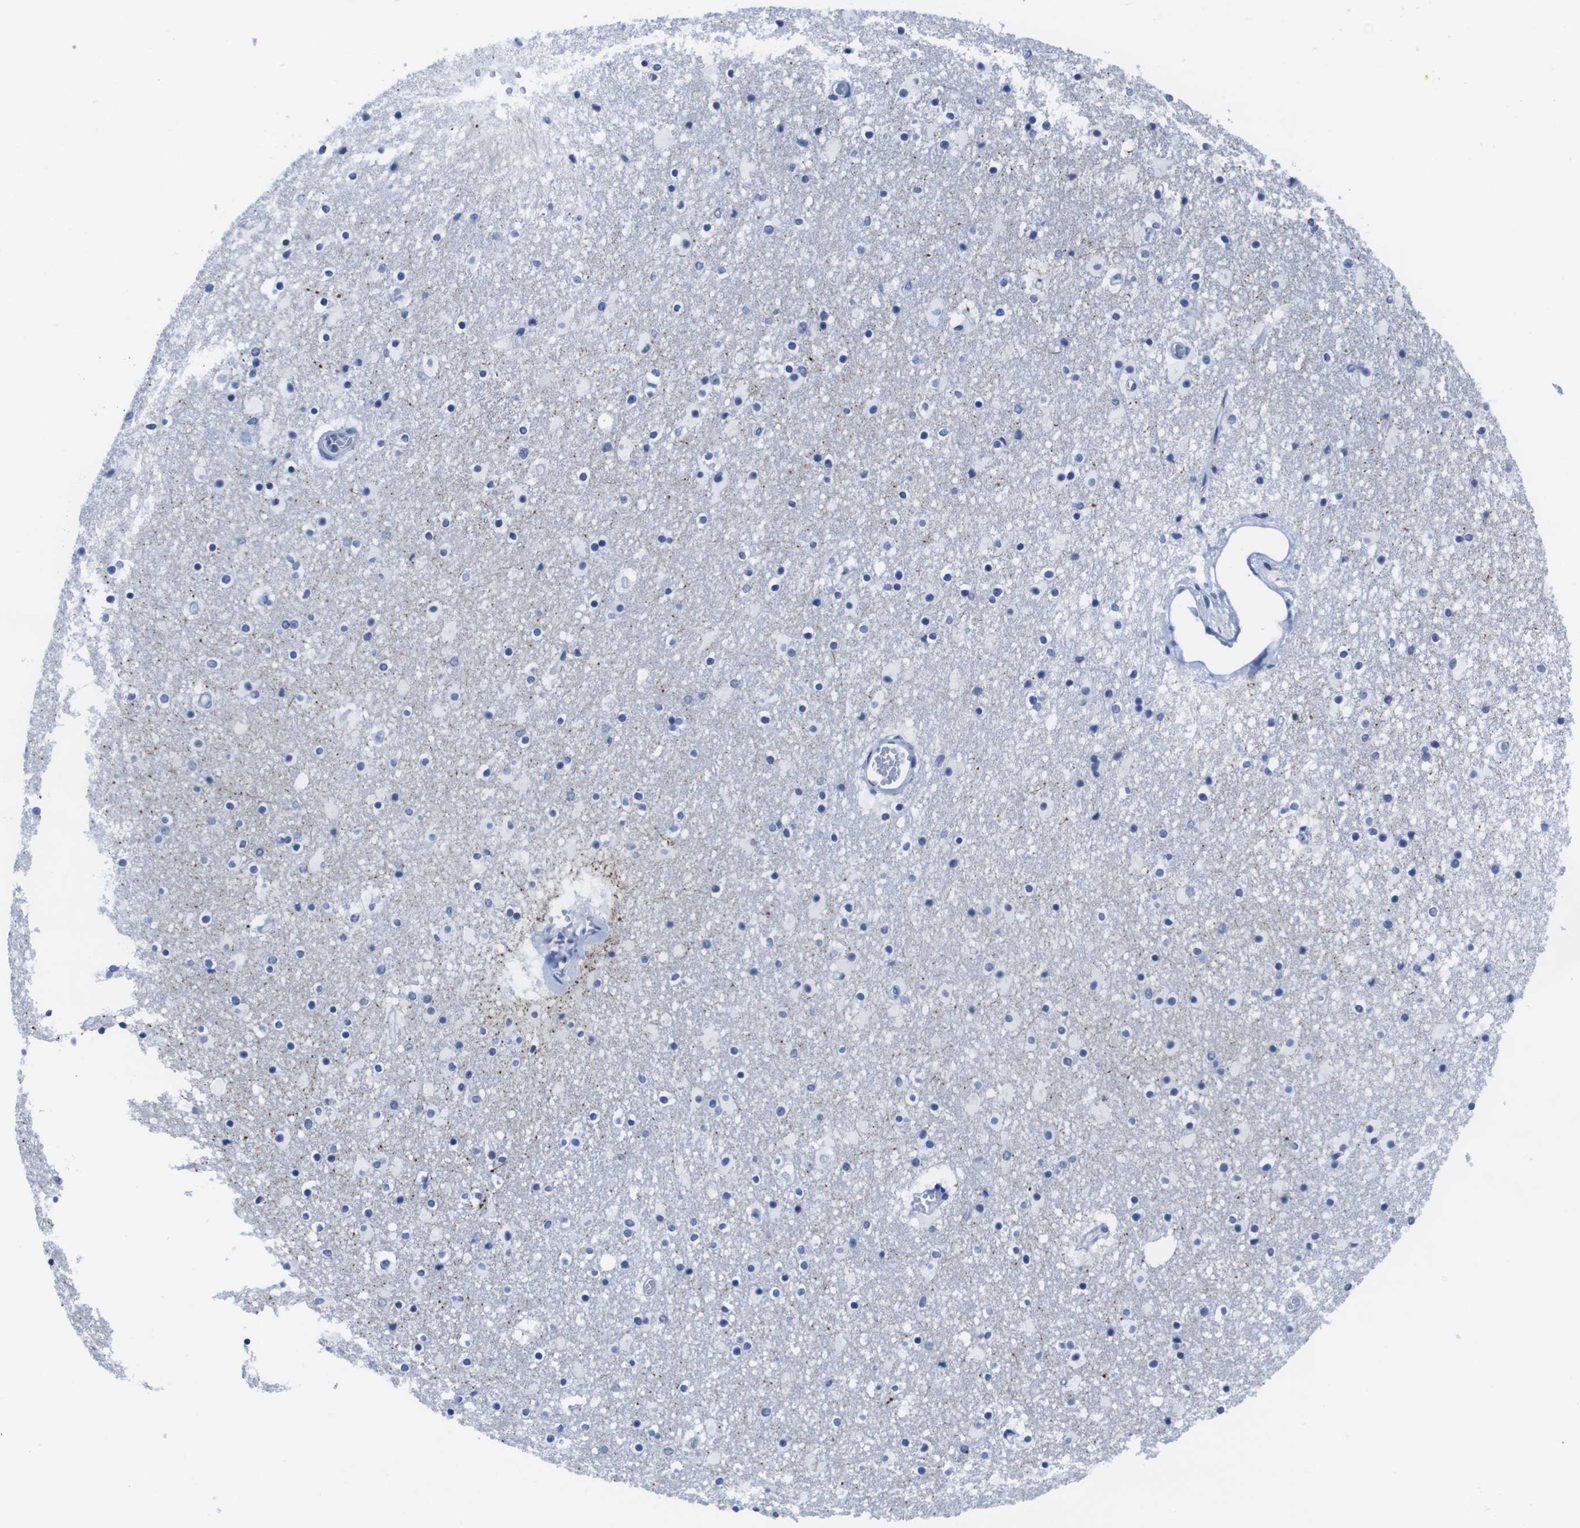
{"staining": {"intensity": "negative", "quantity": "none", "location": "none"}, "tissue": "caudate", "cell_type": "Glial cells", "image_type": "normal", "snomed": [{"axis": "morphology", "description": "Normal tissue, NOS"}, {"axis": "topography", "description": "Lateral ventricle wall"}], "caption": "The immunohistochemistry (IHC) photomicrograph has no significant positivity in glial cells of caudate. (Stains: DAB IHC with hematoxylin counter stain, Microscopy: brightfield microscopy at high magnification).", "gene": "EIF4A1", "patient": {"sex": "male", "age": 45}}